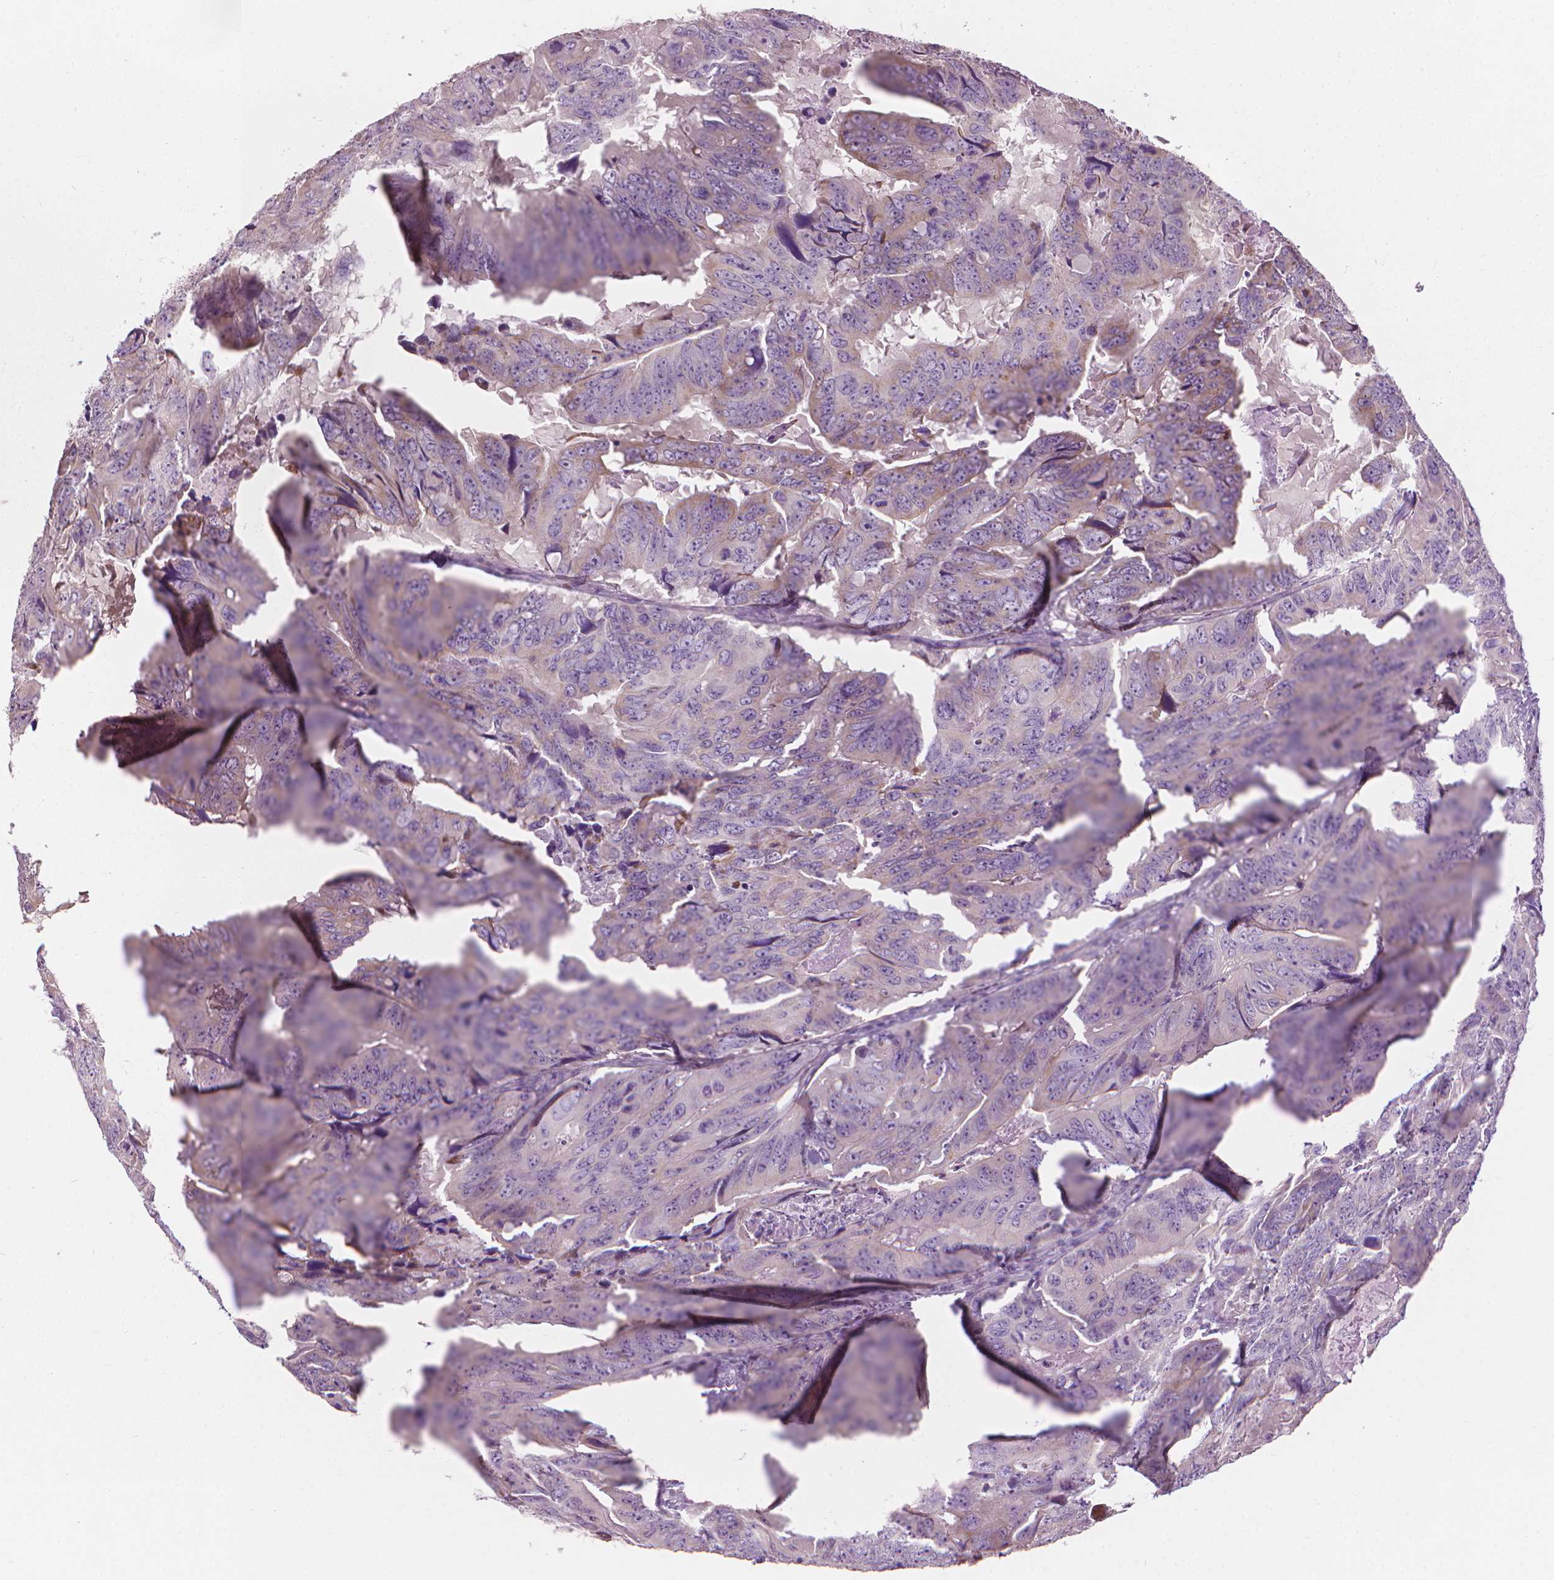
{"staining": {"intensity": "weak", "quantity": "<25%", "location": "cytoplasmic/membranous"}, "tissue": "colorectal cancer", "cell_type": "Tumor cells", "image_type": "cancer", "snomed": [{"axis": "morphology", "description": "Adenocarcinoma, NOS"}, {"axis": "topography", "description": "Colon"}], "caption": "Colorectal cancer was stained to show a protein in brown. There is no significant staining in tumor cells.", "gene": "CFAP126", "patient": {"sex": "male", "age": 79}}